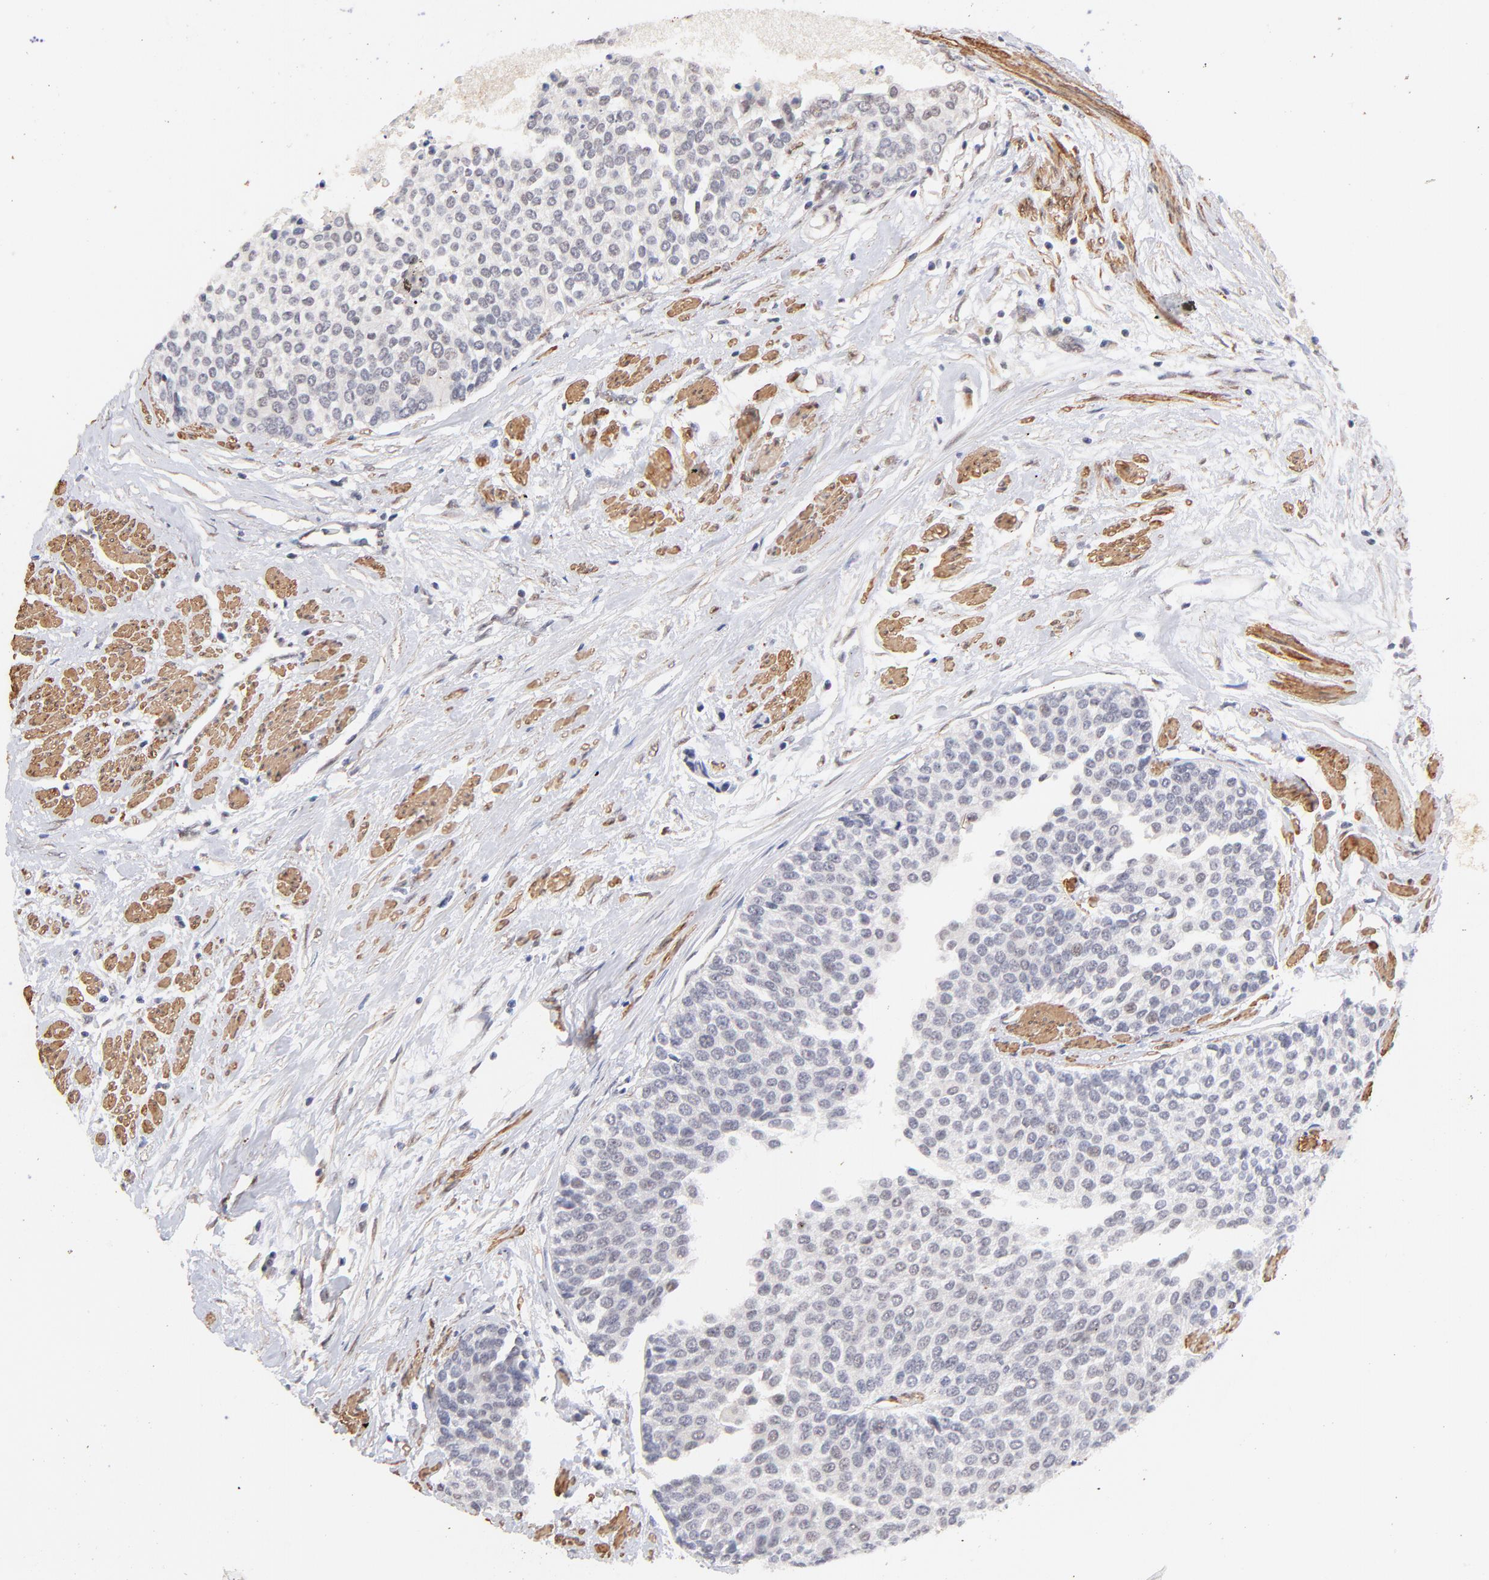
{"staining": {"intensity": "negative", "quantity": "none", "location": "none"}, "tissue": "urothelial cancer", "cell_type": "Tumor cells", "image_type": "cancer", "snomed": [{"axis": "morphology", "description": "Urothelial carcinoma, Low grade"}, {"axis": "topography", "description": "Urinary bladder"}], "caption": "IHC of urothelial carcinoma (low-grade) exhibits no expression in tumor cells.", "gene": "ZFP92", "patient": {"sex": "female", "age": 73}}